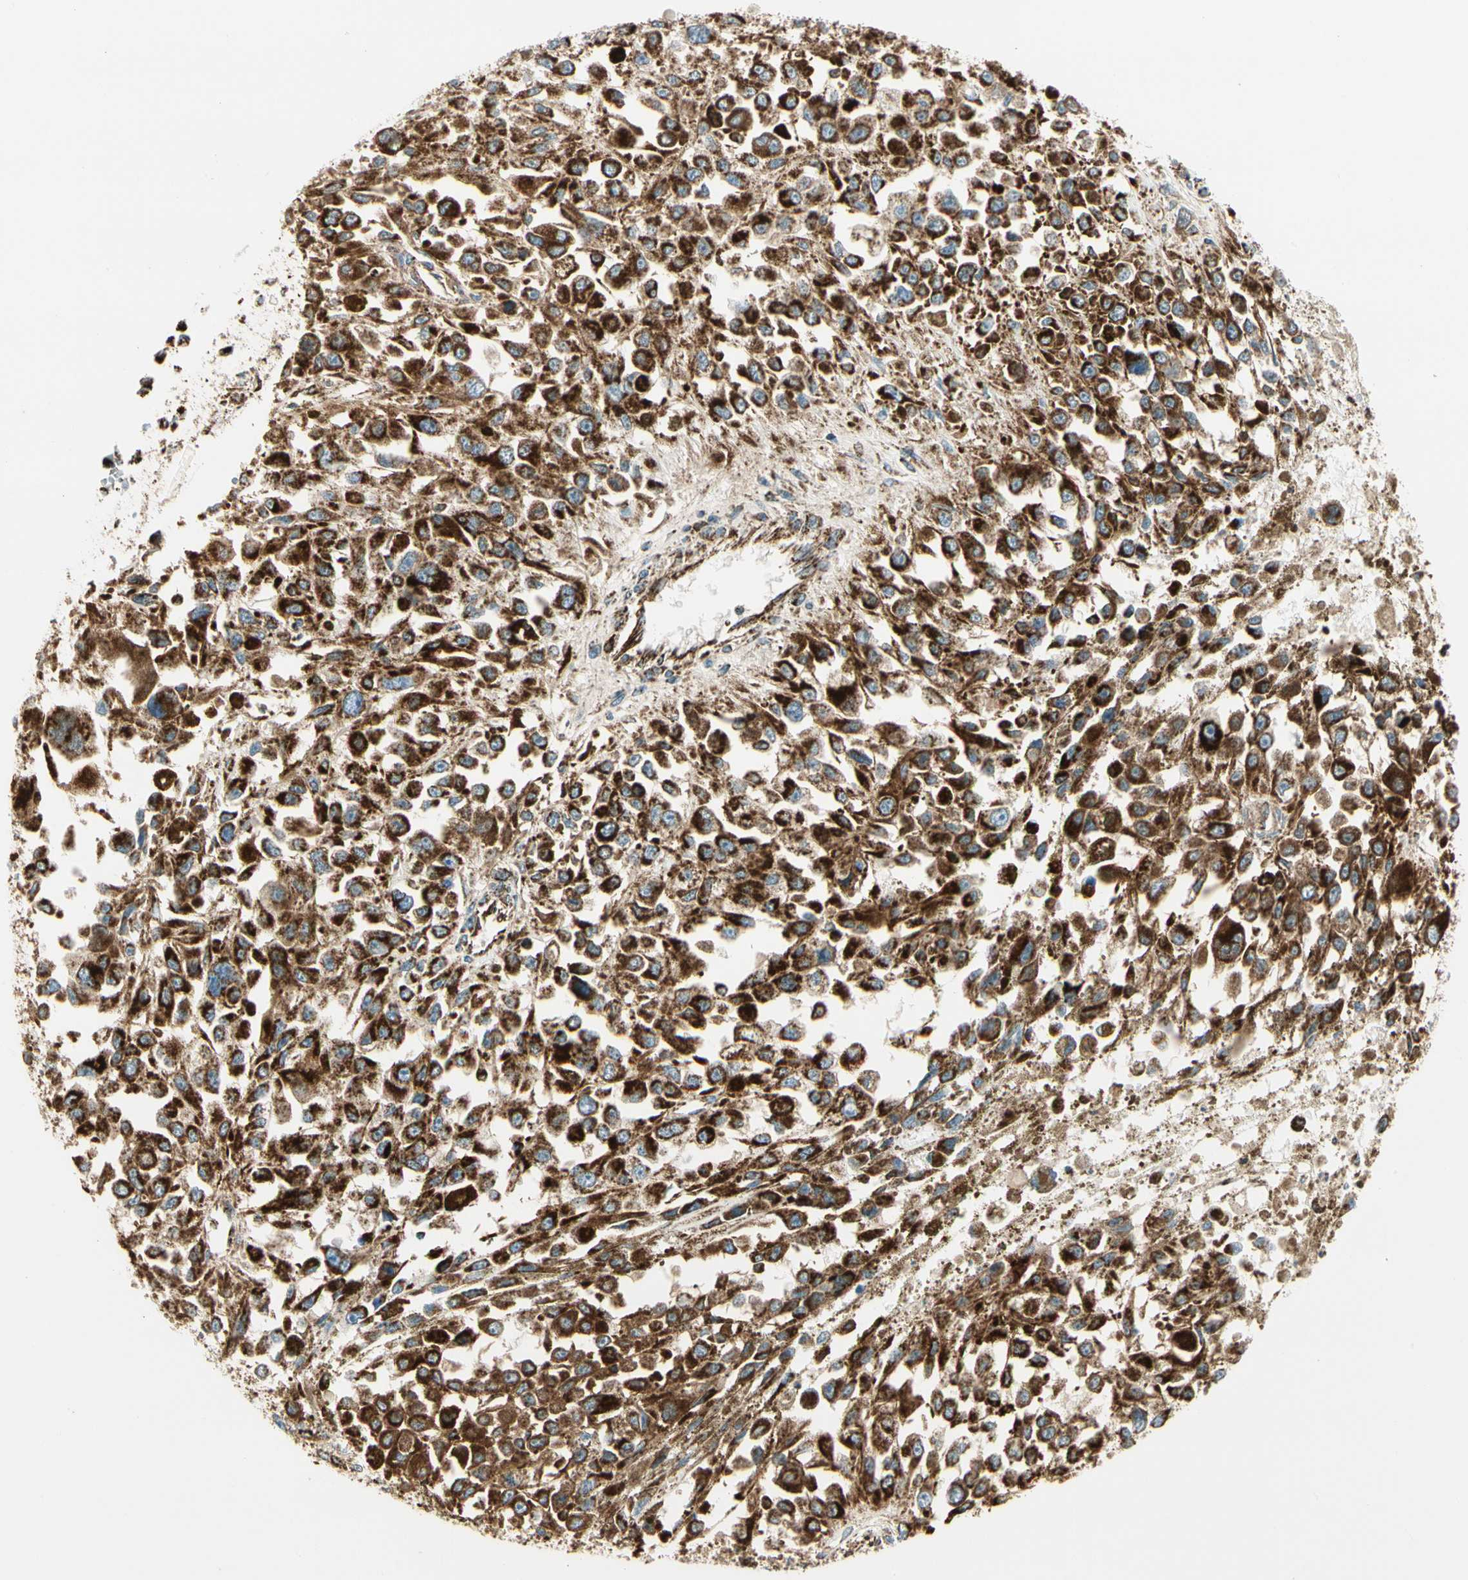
{"staining": {"intensity": "strong", "quantity": ">75%", "location": "cytoplasmic/membranous"}, "tissue": "melanoma", "cell_type": "Tumor cells", "image_type": "cancer", "snomed": [{"axis": "morphology", "description": "Malignant melanoma, Metastatic site"}, {"axis": "topography", "description": "Lymph node"}], "caption": "Malignant melanoma (metastatic site) stained with DAB IHC displays high levels of strong cytoplasmic/membranous expression in approximately >75% of tumor cells.", "gene": "ME2", "patient": {"sex": "male", "age": 59}}